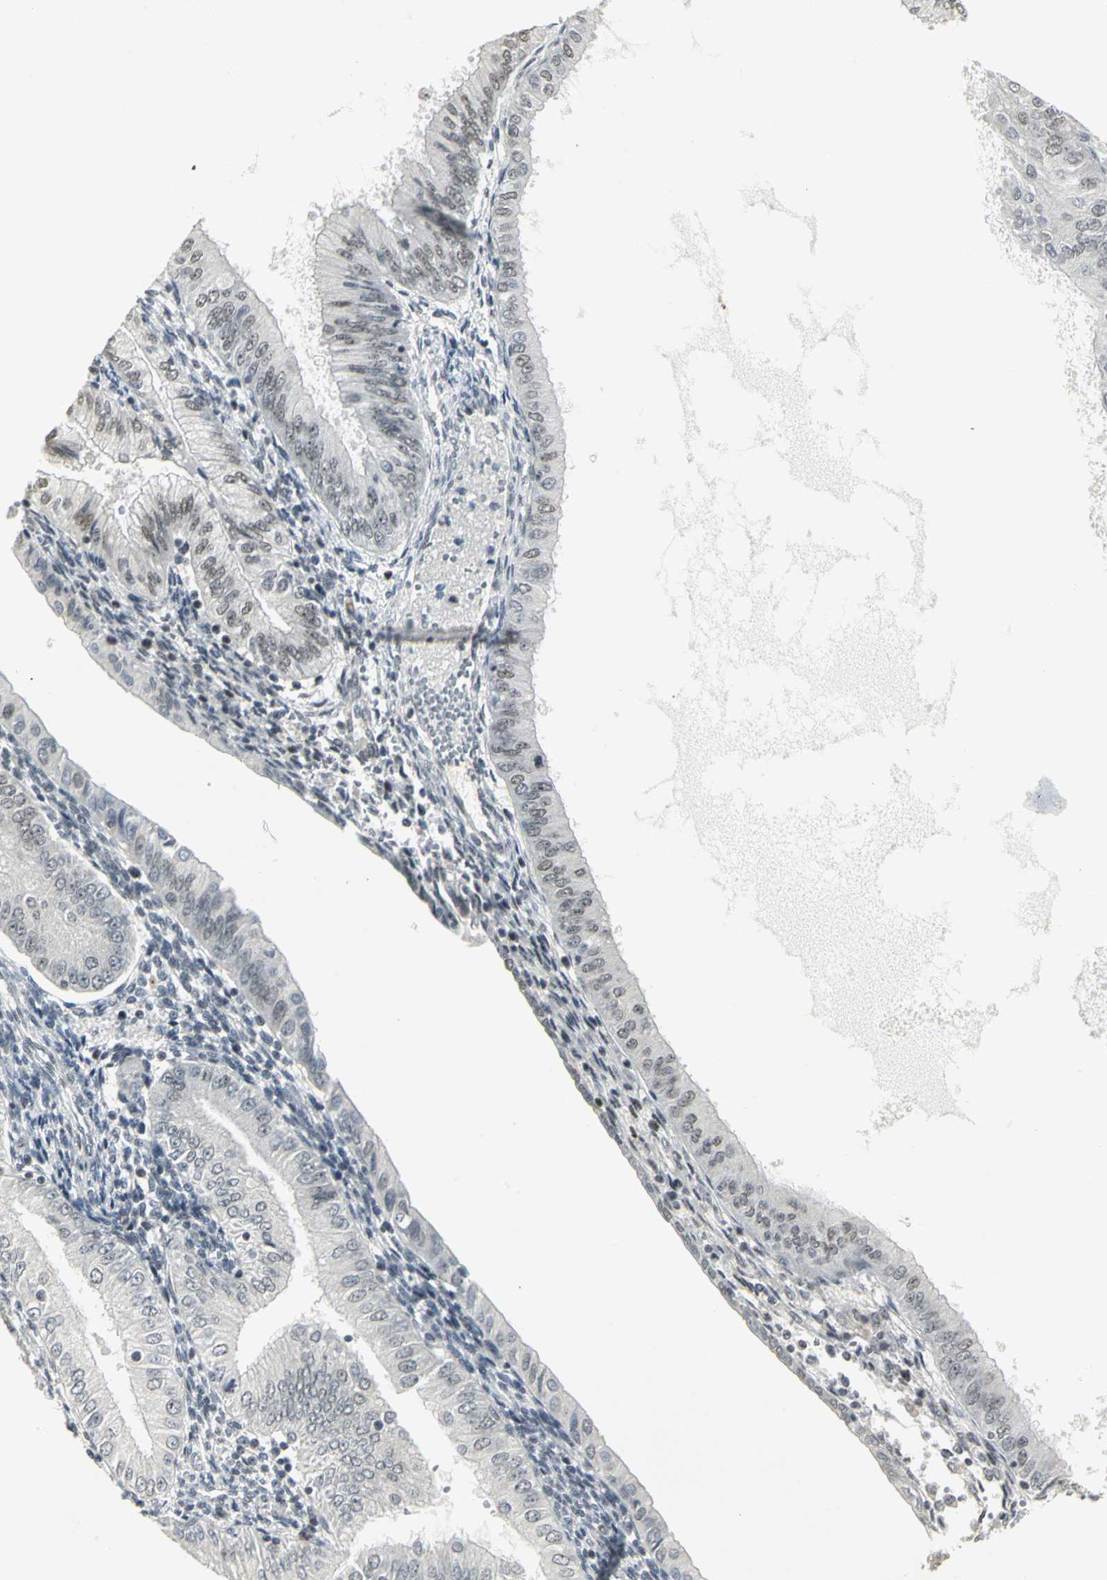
{"staining": {"intensity": "weak", "quantity": "<25%", "location": "nuclear"}, "tissue": "endometrial cancer", "cell_type": "Tumor cells", "image_type": "cancer", "snomed": [{"axis": "morphology", "description": "Adenocarcinoma, NOS"}, {"axis": "topography", "description": "Endometrium"}], "caption": "Immunohistochemistry (IHC) of endometrial cancer displays no staining in tumor cells. (DAB immunohistochemistry, high magnification).", "gene": "CBX3", "patient": {"sex": "female", "age": 53}}